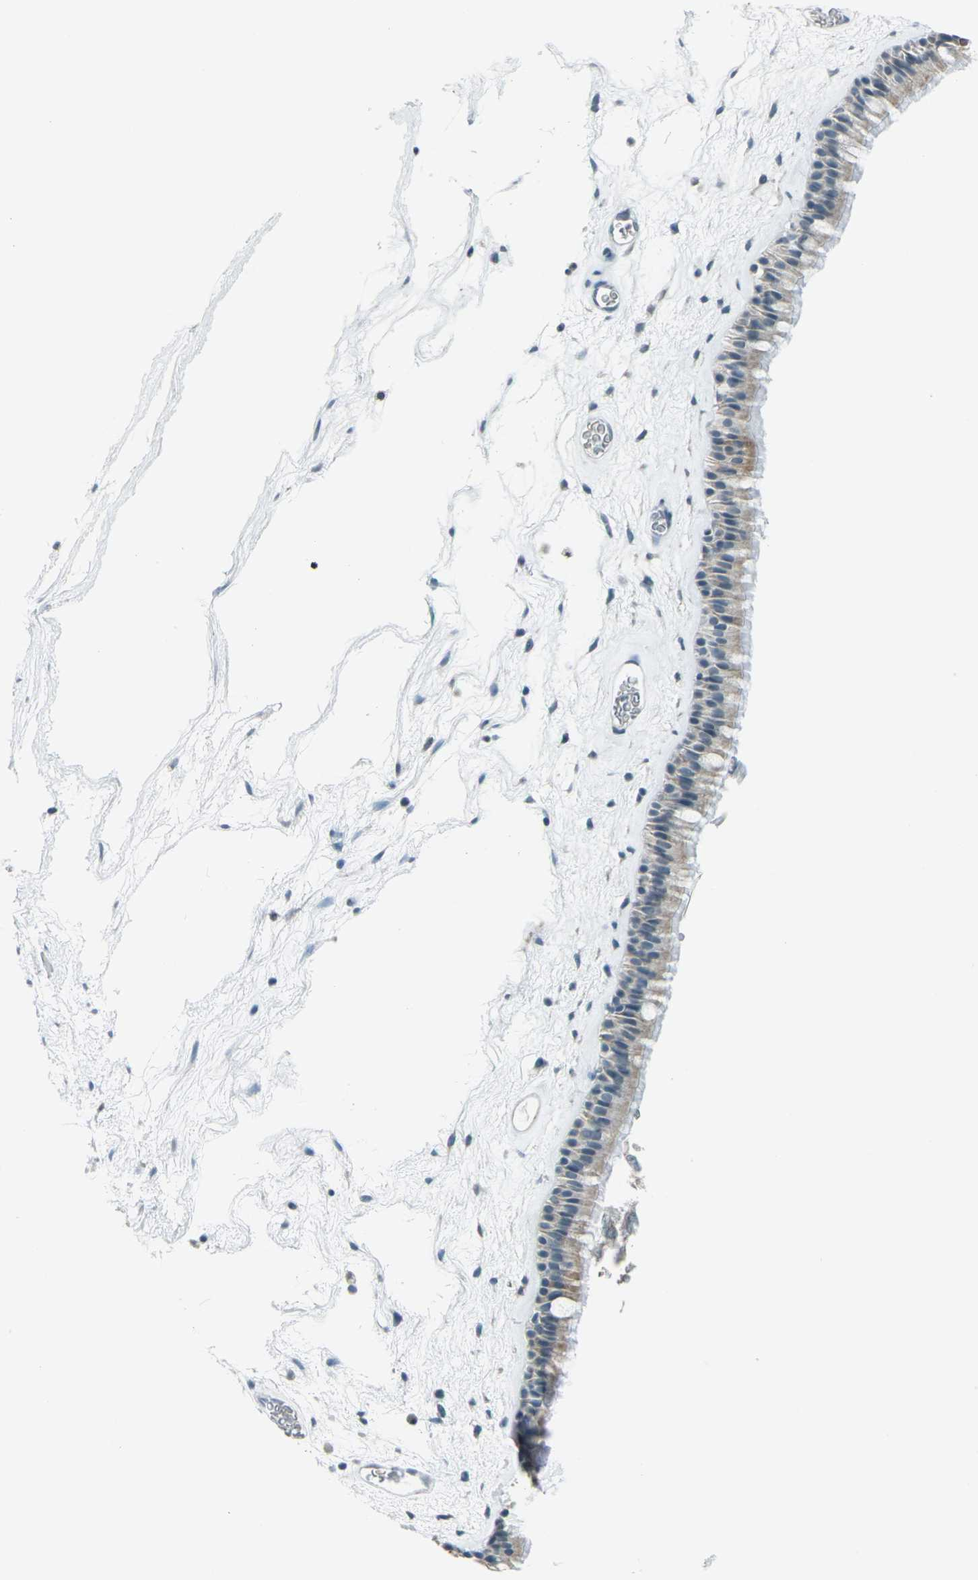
{"staining": {"intensity": "weak", "quantity": ">75%", "location": "cytoplasmic/membranous"}, "tissue": "nasopharynx", "cell_type": "Respiratory epithelial cells", "image_type": "normal", "snomed": [{"axis": "morphology", "description": "Normal tissue, NOS"}, {"axis": "morphology", "description": "Inflammation, NOS"}, {"axis": "topography", "description": "Nasopharynx"}], "caption": "Protein expression analysis of unremarkable nasopharynx shows weak cytoplasmic/membranous expression in about >75% of respiratory epithelial cells. Nuclei are stained in blue.", "gene": "H2BC1", "patient": {"sex": "male", "age": 48}}